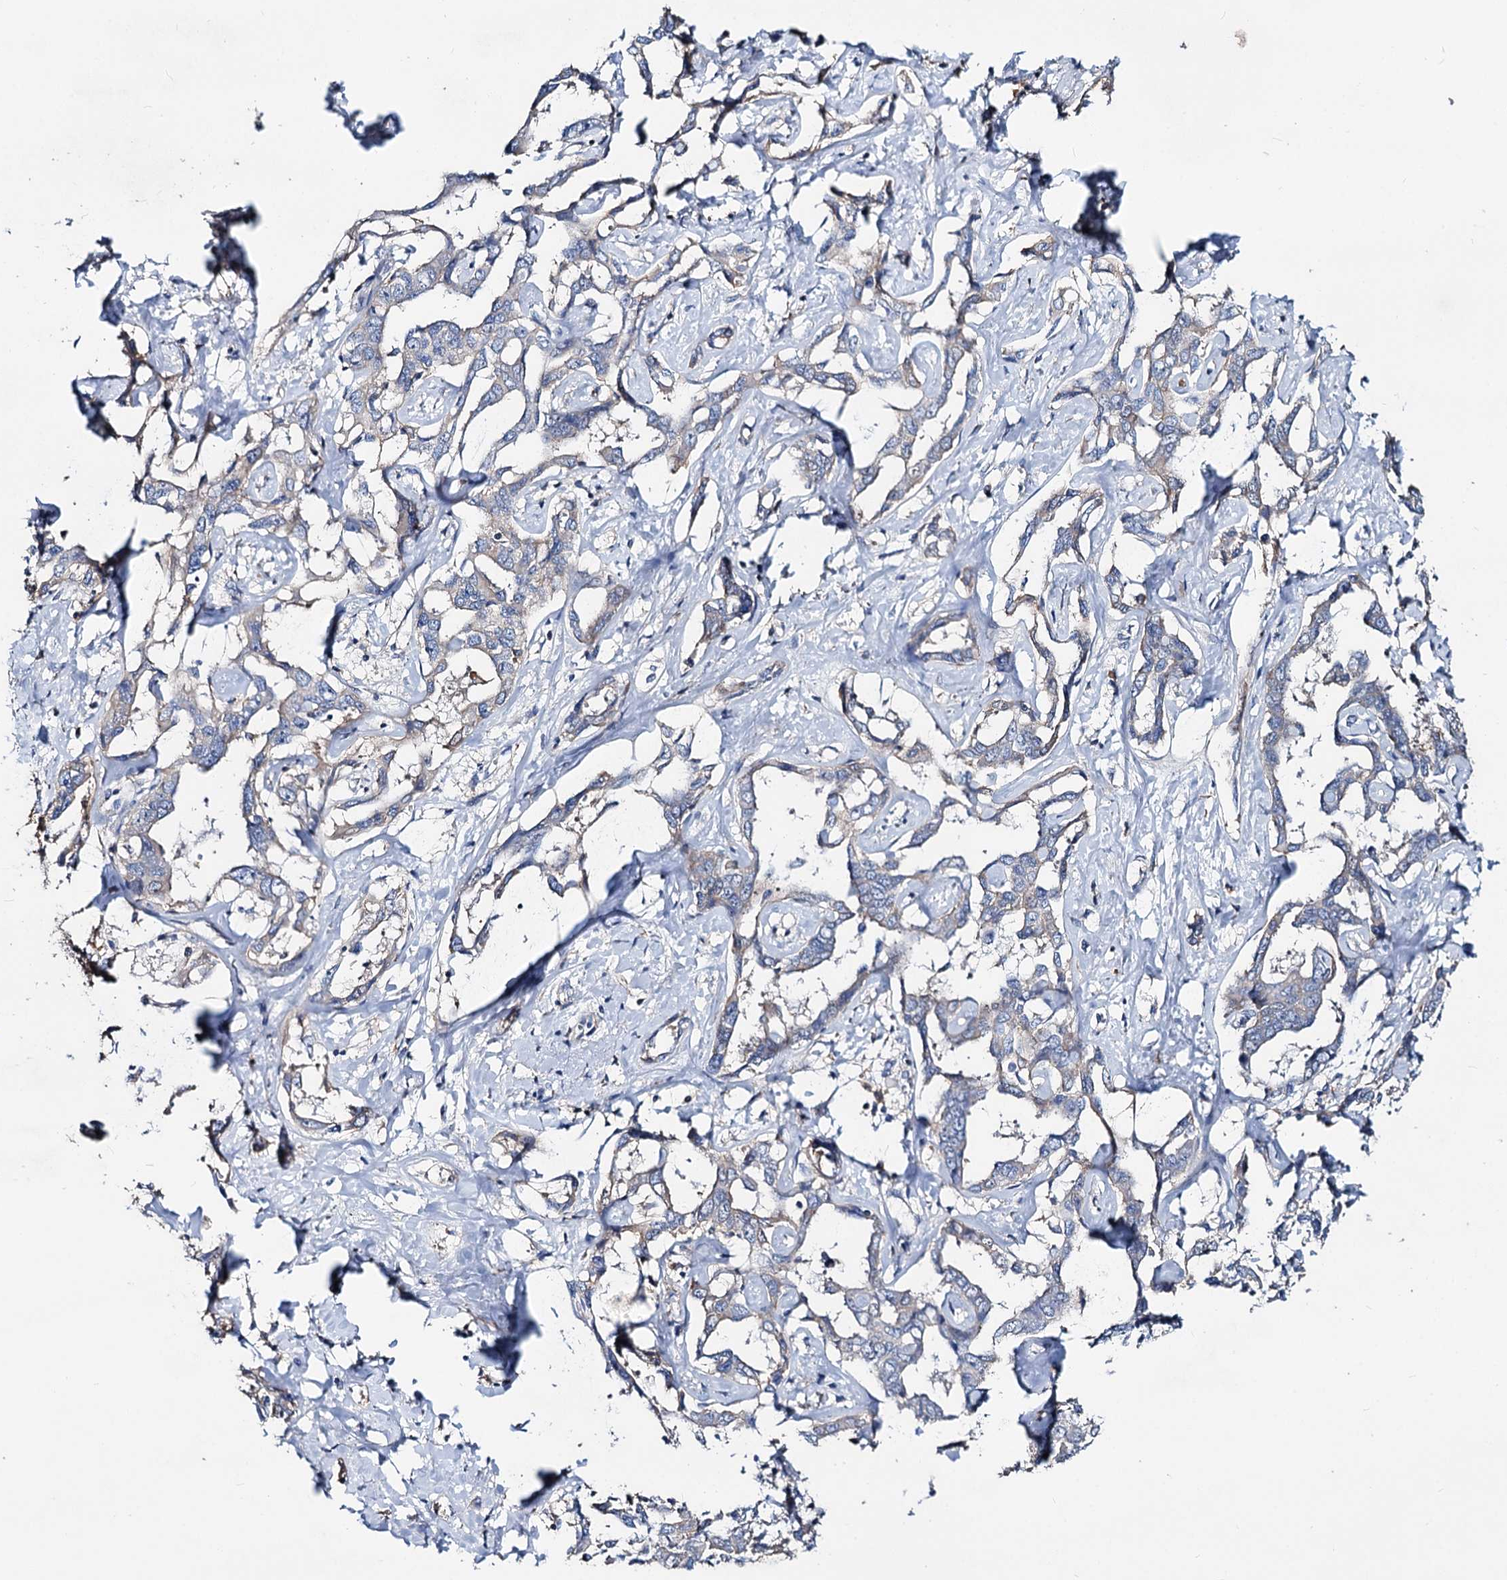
{"staining": {"intensity": "weak", "quantity": "<25%", "location": "cytoplasmic/membranous"}, "tissue": "liver cancer", "cell_type": "Tumor cells", "image_type": "cancer", "snomed": [{"axis": "morphology", "description": "Cholangiocarcinoma"}, {"axis": "topography", "description": "Liver"}], "caption": "The immunohistochemistry (IHC) histopathology image has no significant positivity in tumor cells of liver cancer tissue.", "gene": "ACY3", "patient": {"sex": "male", "age": 59}}